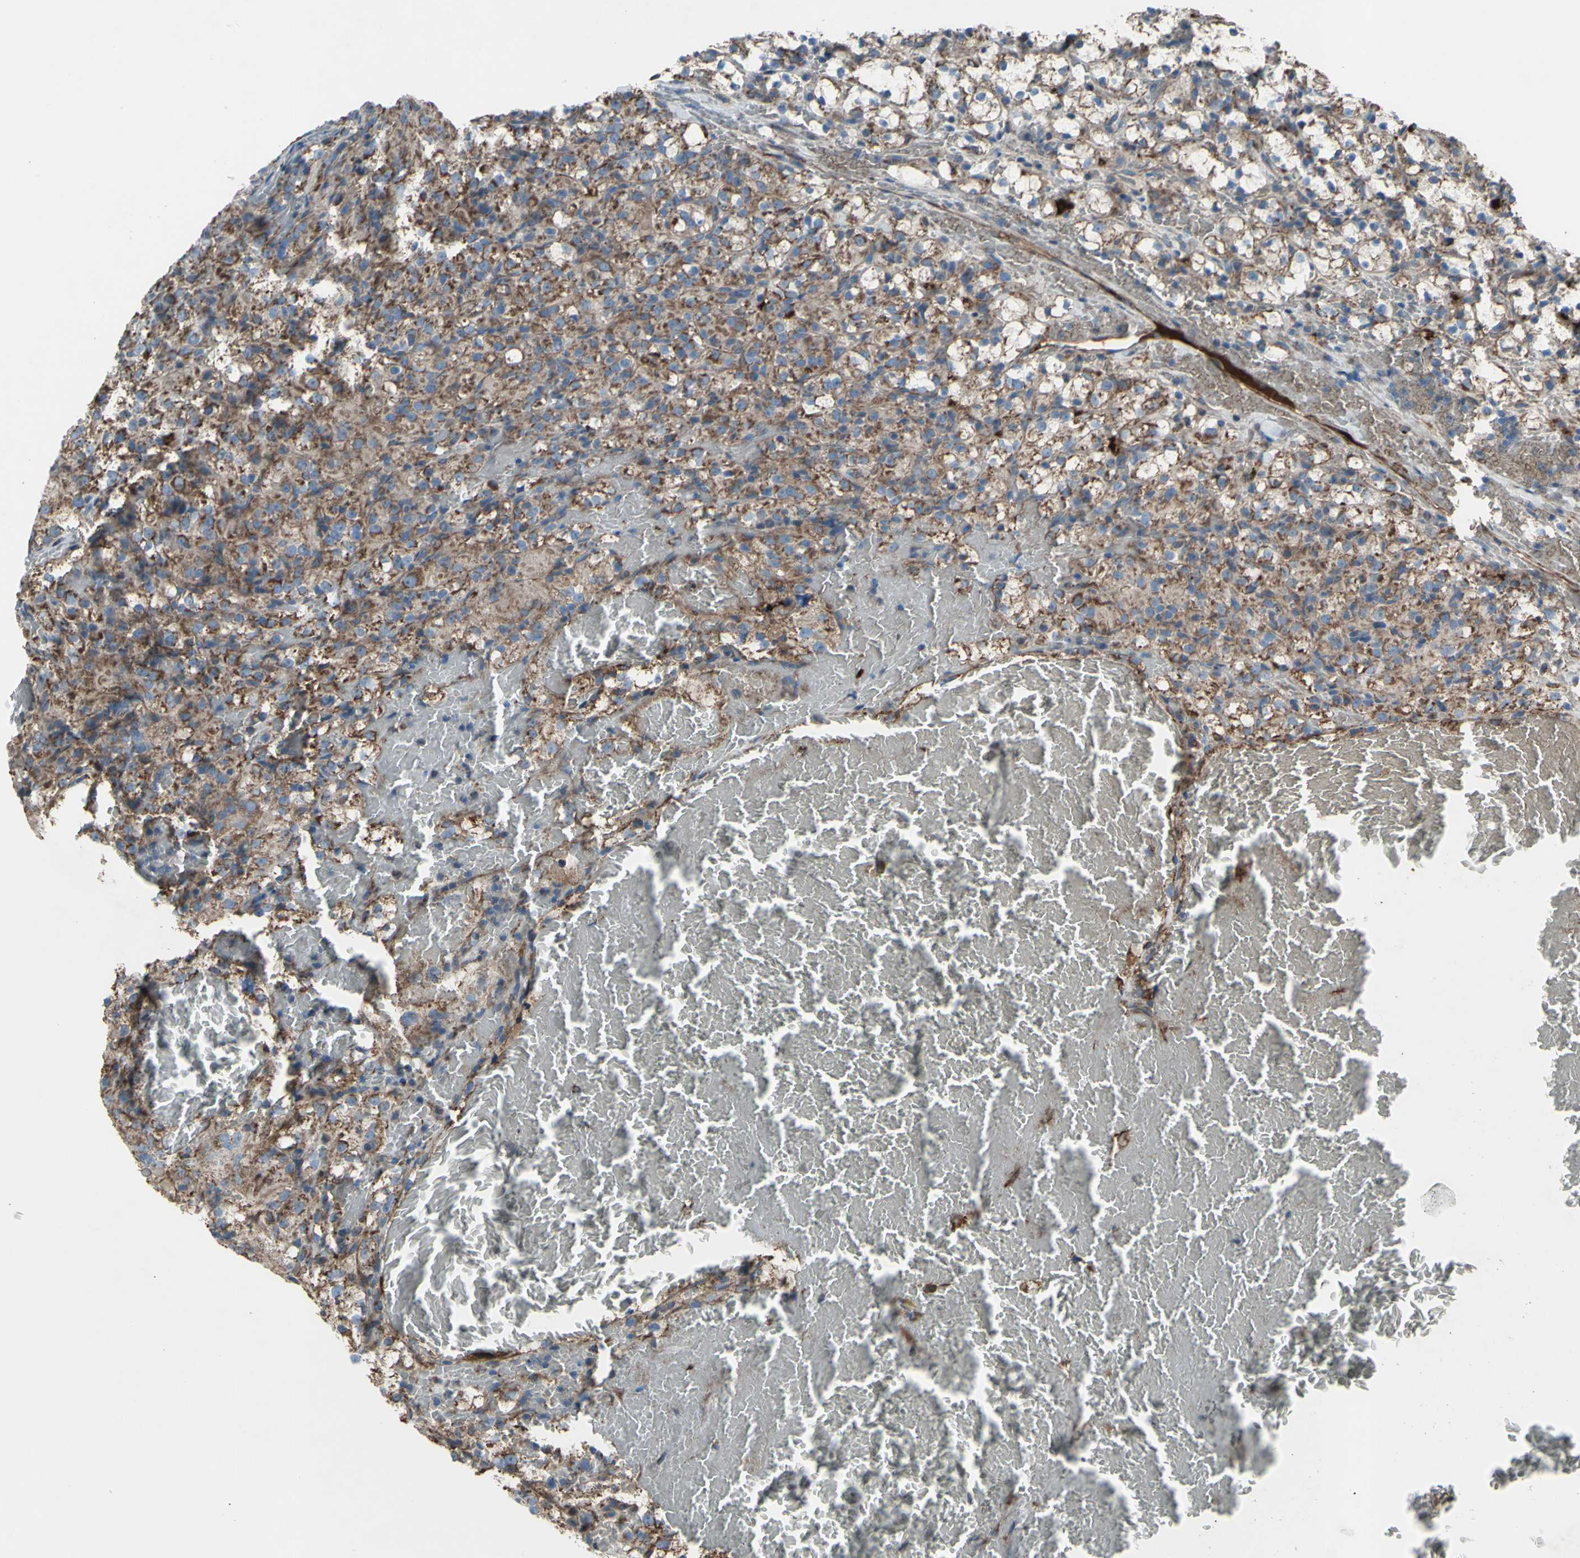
{"staining": {"intensity": "moderate", "quantity": ">75%", "location": "cytoplasmic/membranous"}, "tissue": "renal cancer", "cell_type": "Tumor cells", "image_type": "cancer", "snomed": [{"axis": "morphology", "description": "Adenocarcinoma, NOS"}, {"axis": "topography", "description": "Kidney"}], "caption": "Protein analysis of renal cancer tissue reveals moderate cytoplasmic/membranous positivity in about >75% of tumor cells.", "gene": "EMC7", "patient": {"sex": "male", "age": 61}}